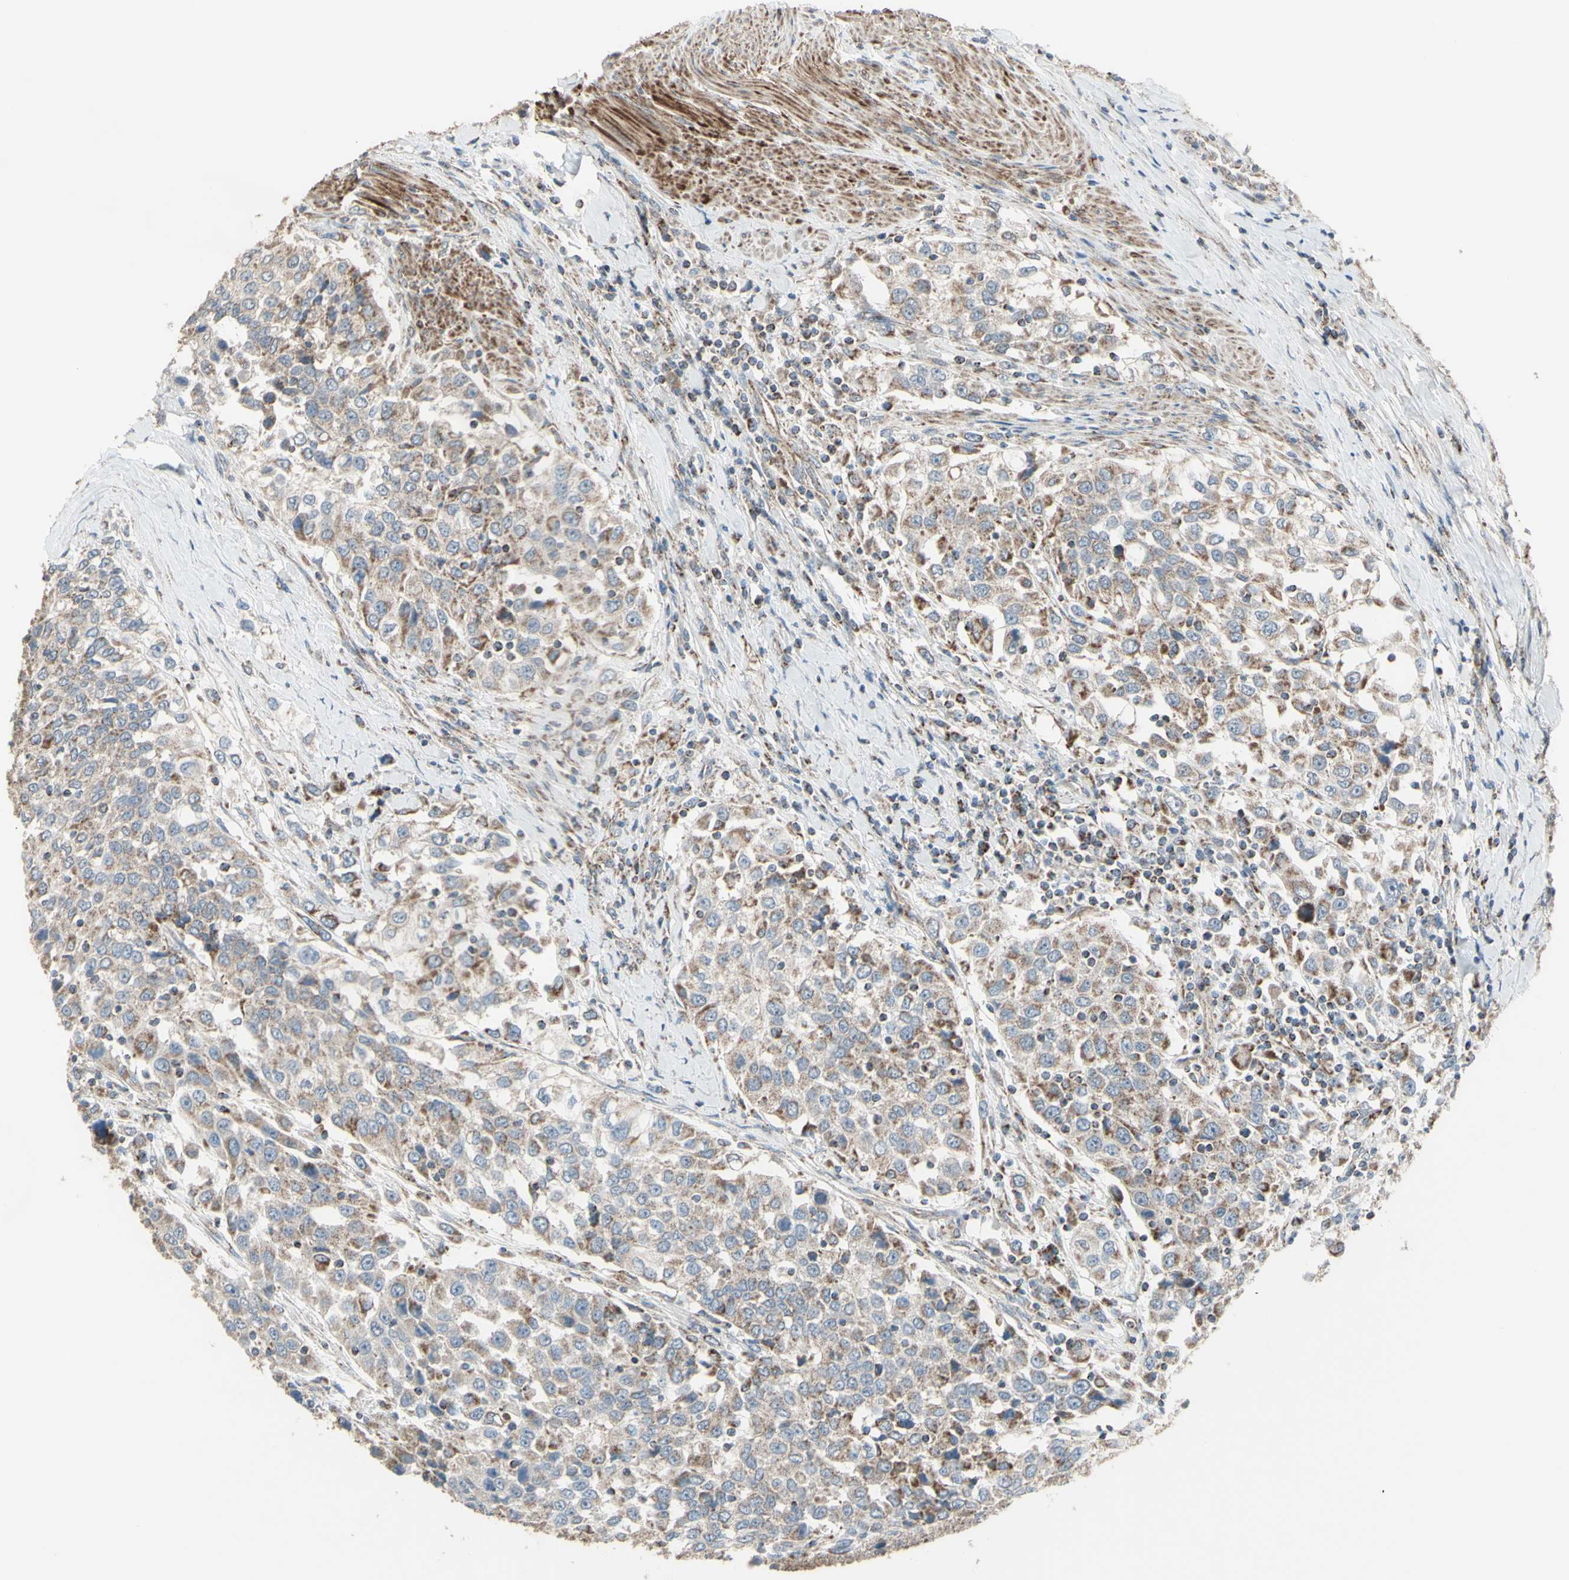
{"staining": {"intensity": "weak", "quantity": "25%-75%", "location": "cytoplasmic/membranous"}, "tissue": "urothelial cancer", "cell_type": "Tumor cells", "image_type": "cancer", "snomed": [{"axis": "morphology", "description": "Urothelial carcinoma, High grade"}, {"axis": "topography", "description": "Urinary bladder"}], "caption": "About 25%-75% of tumor cells in human urothelial cancer exhibit weak cytoplasmic/membranous protein positivity as visualized by brown immunohistochemical staining.", "gene": "FAM171B", "patient": {"sex": "female", "age": 80}}